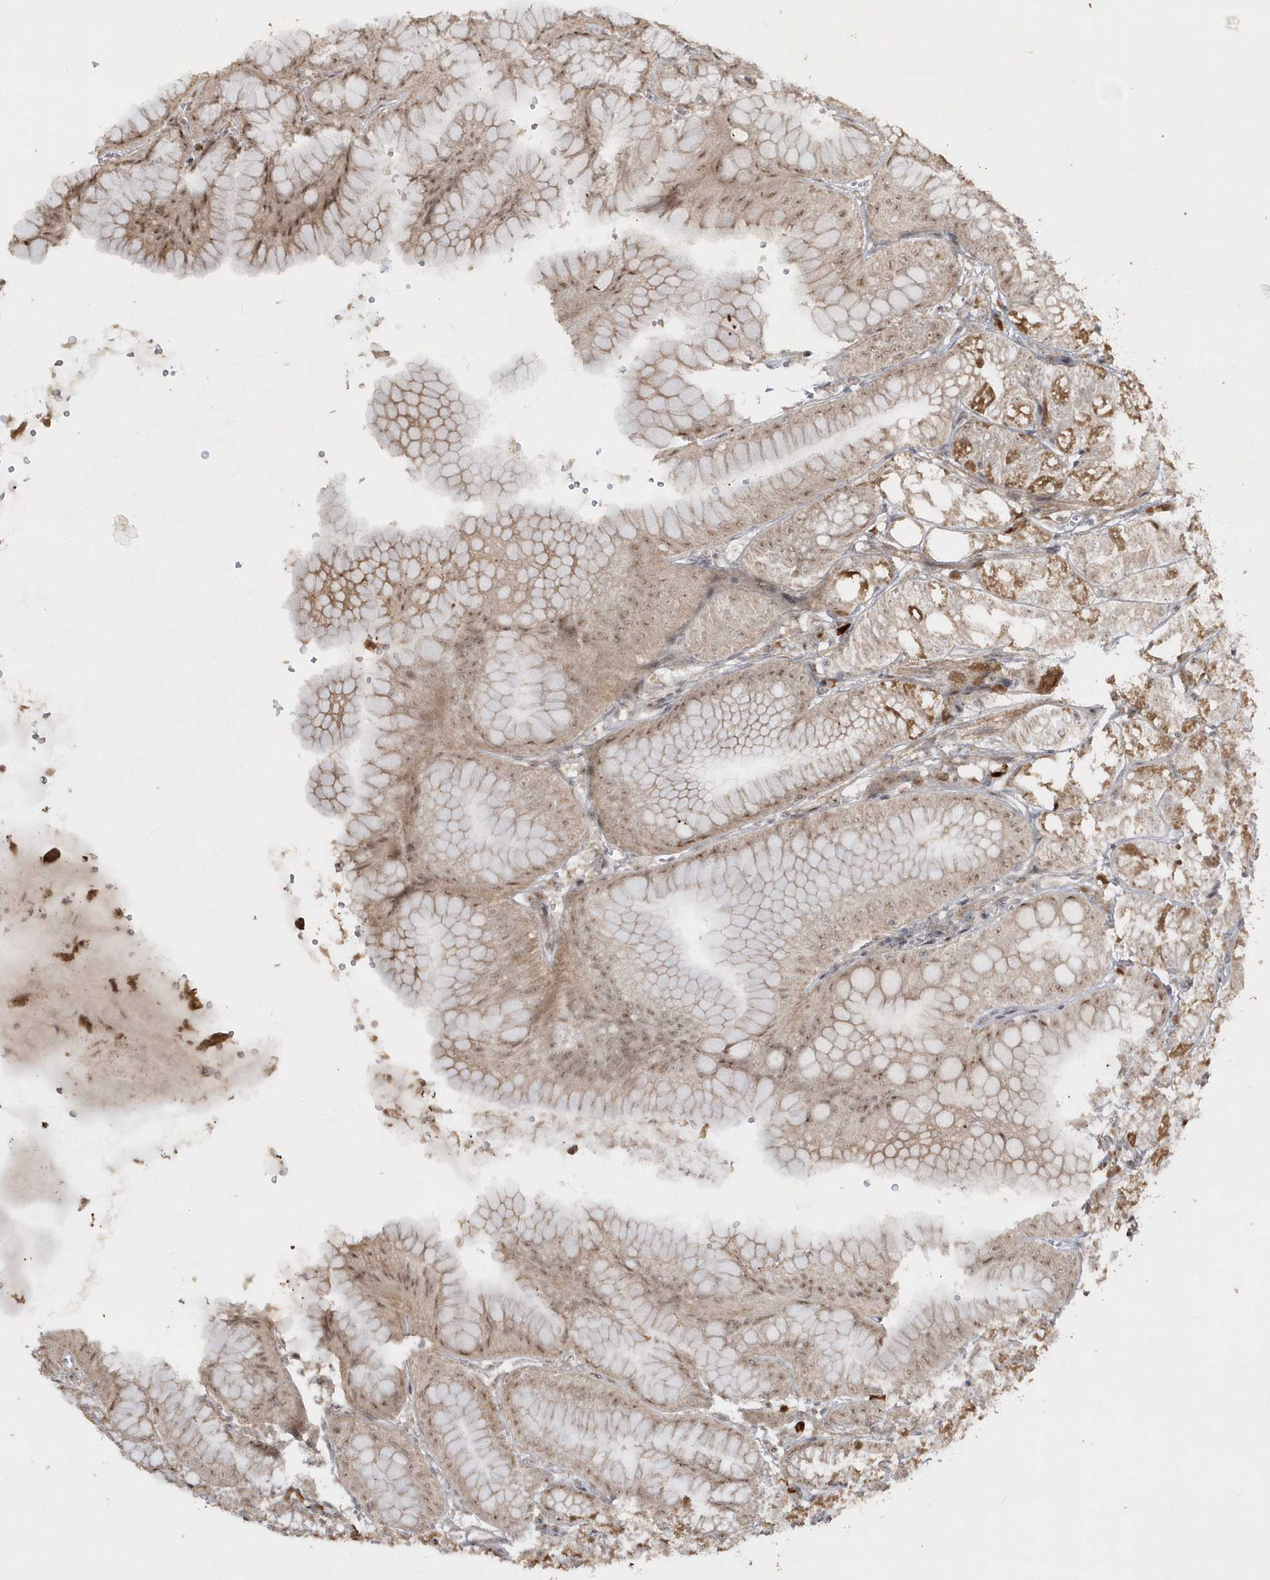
{"staining": {"intensity": "moderate", "quantity": ">75%", "location": "cytoplasmic/membranous,nuclear"}, "tissue": "stomach", "cell_type": "Glandular cells", "image_type": "normal", "snomed": [{"axis": "morphology", "description": "Normal tissue, NOS"}, {"axis": "topography", "description": "Stomach, lower"}], "caption": "A photomicrograph of stomach stained for a protein reveals moderate cytoplasmic/membranous,nuclear brown staining in glandular cells. The staining was performed using DAB to visualize the protein expression in brown, while the nuclei were stained in blue with hematoxylin (Magnification: 20x).", "gene": "POLR3B", "patient": {"sex": "male", "age": 71}}